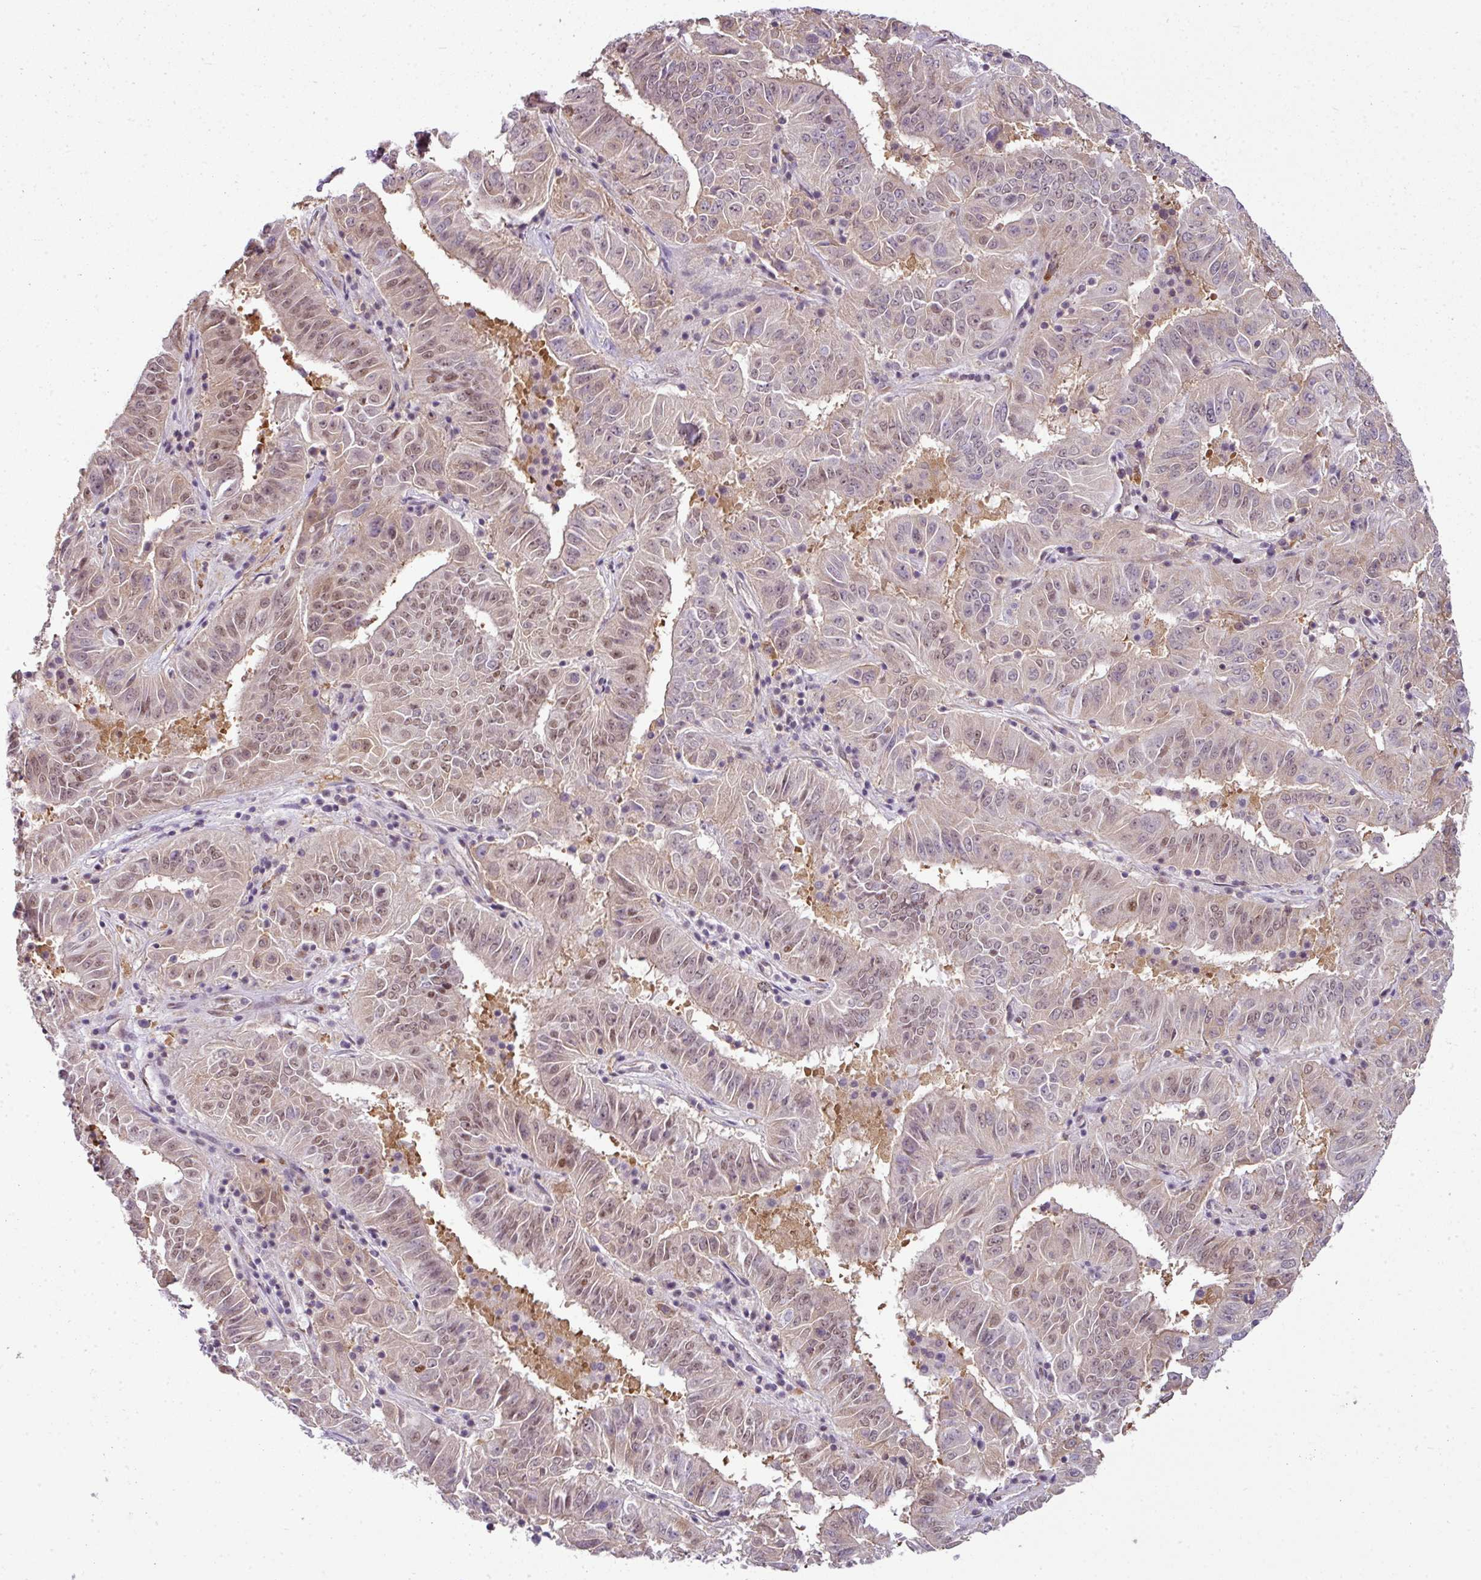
{"staining": {"intensity": "weak", "quantity": "25%-75%", "location": "cytoplasmic/membranous,nuclear"}, "tissue": "pancreatic cancer", "cell_type": "Tumor cells", "image_type": "cancer", "snomed": [{"axis": "morphology", "description": "Adenocarcinoma, NOS"}, {"axis": "topography", "description": "Pancreas"}], "caption": "Pancreatic cancer (adenocarcinoma) stained with DAB immunohistochemistry (IHC) demonstrates low levels of weak cytoplasmic/membranous and nuclear expression in about 25%-75% of tumor cells.", "gene": "RBM4B", "patient": {"sex": "male", "age": 63}}